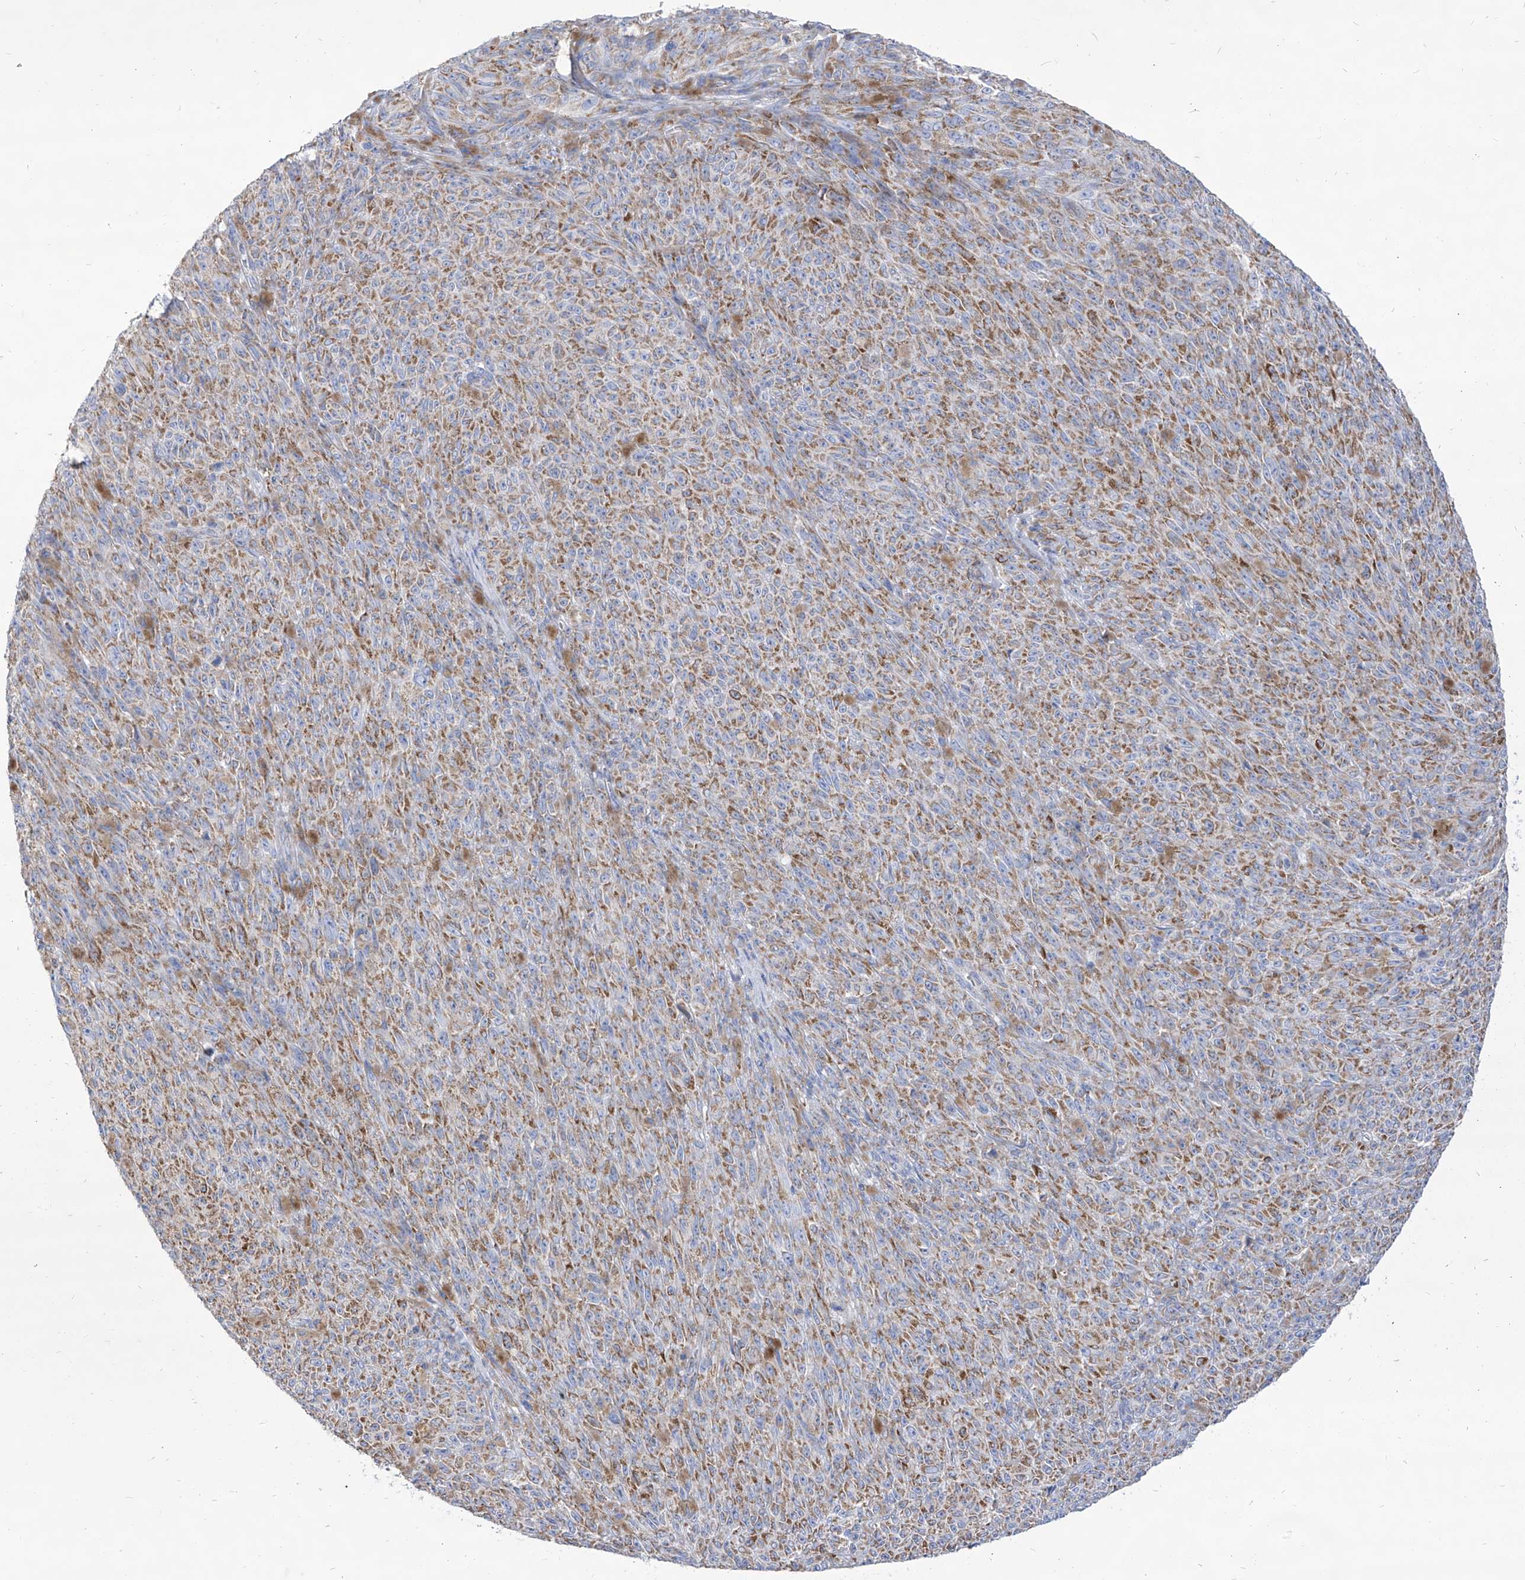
{"staining": {"intensity": "moderate", "quantity": ">75%", "location": "cytoplasmic/membranous"}, "tissue": "melanoma", "cell_type": "Tumor cells", "image_type": "cancer", "snomed": [{"axis": "morphology", "description": "Malignant melanoma, NOS"}, {"axis": "topography", "description": "Skin"}], "caption": "Human melanoma stained with a brown dye displays moderate cytoplasmic/membranous positive staining in about >75% of tumor cells.", "gene": "COQ3", "patient": {"sex": "female", "age": 82}}